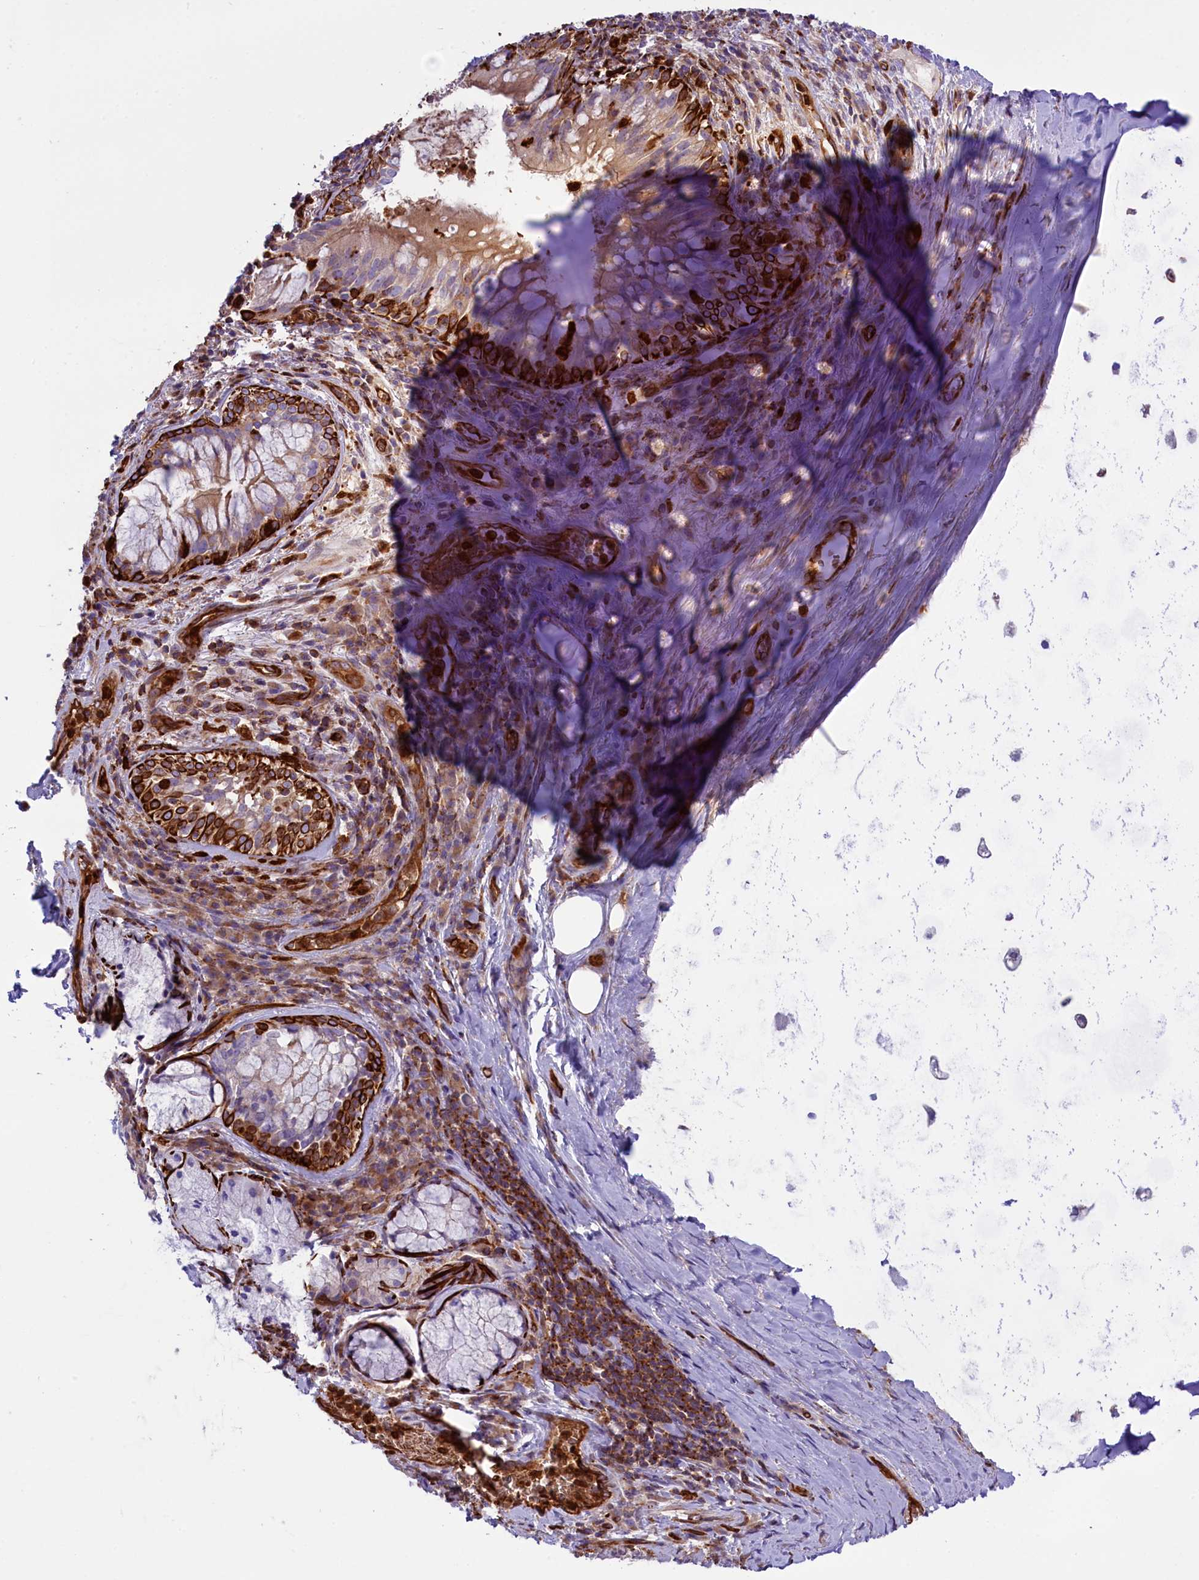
{"staining": {"intensity": "negative", "quantity": "none", "location": "none"}, "tissue": "adipose tissue", "cell_type": "Adipocytes", "image_type": "normal", "snomed": [{"axis": "morphology", "description": "Normal tissue, NOS"}, {"axis": "morphology", "description": "Squamous cell carcinoma, NOS"}, {"axis": "topography", "description": "Bronchus"}, {"axis": "topography", "description": "Lung"}], "caption": "Immunohistochemistry (IHC) histopathology image of unremarkable adipose tissue stained for a protein (brown), which reveals no staining in adipocytes.", "gene": "CD99L2", "patient": {"sex": "male", "age": 64}}